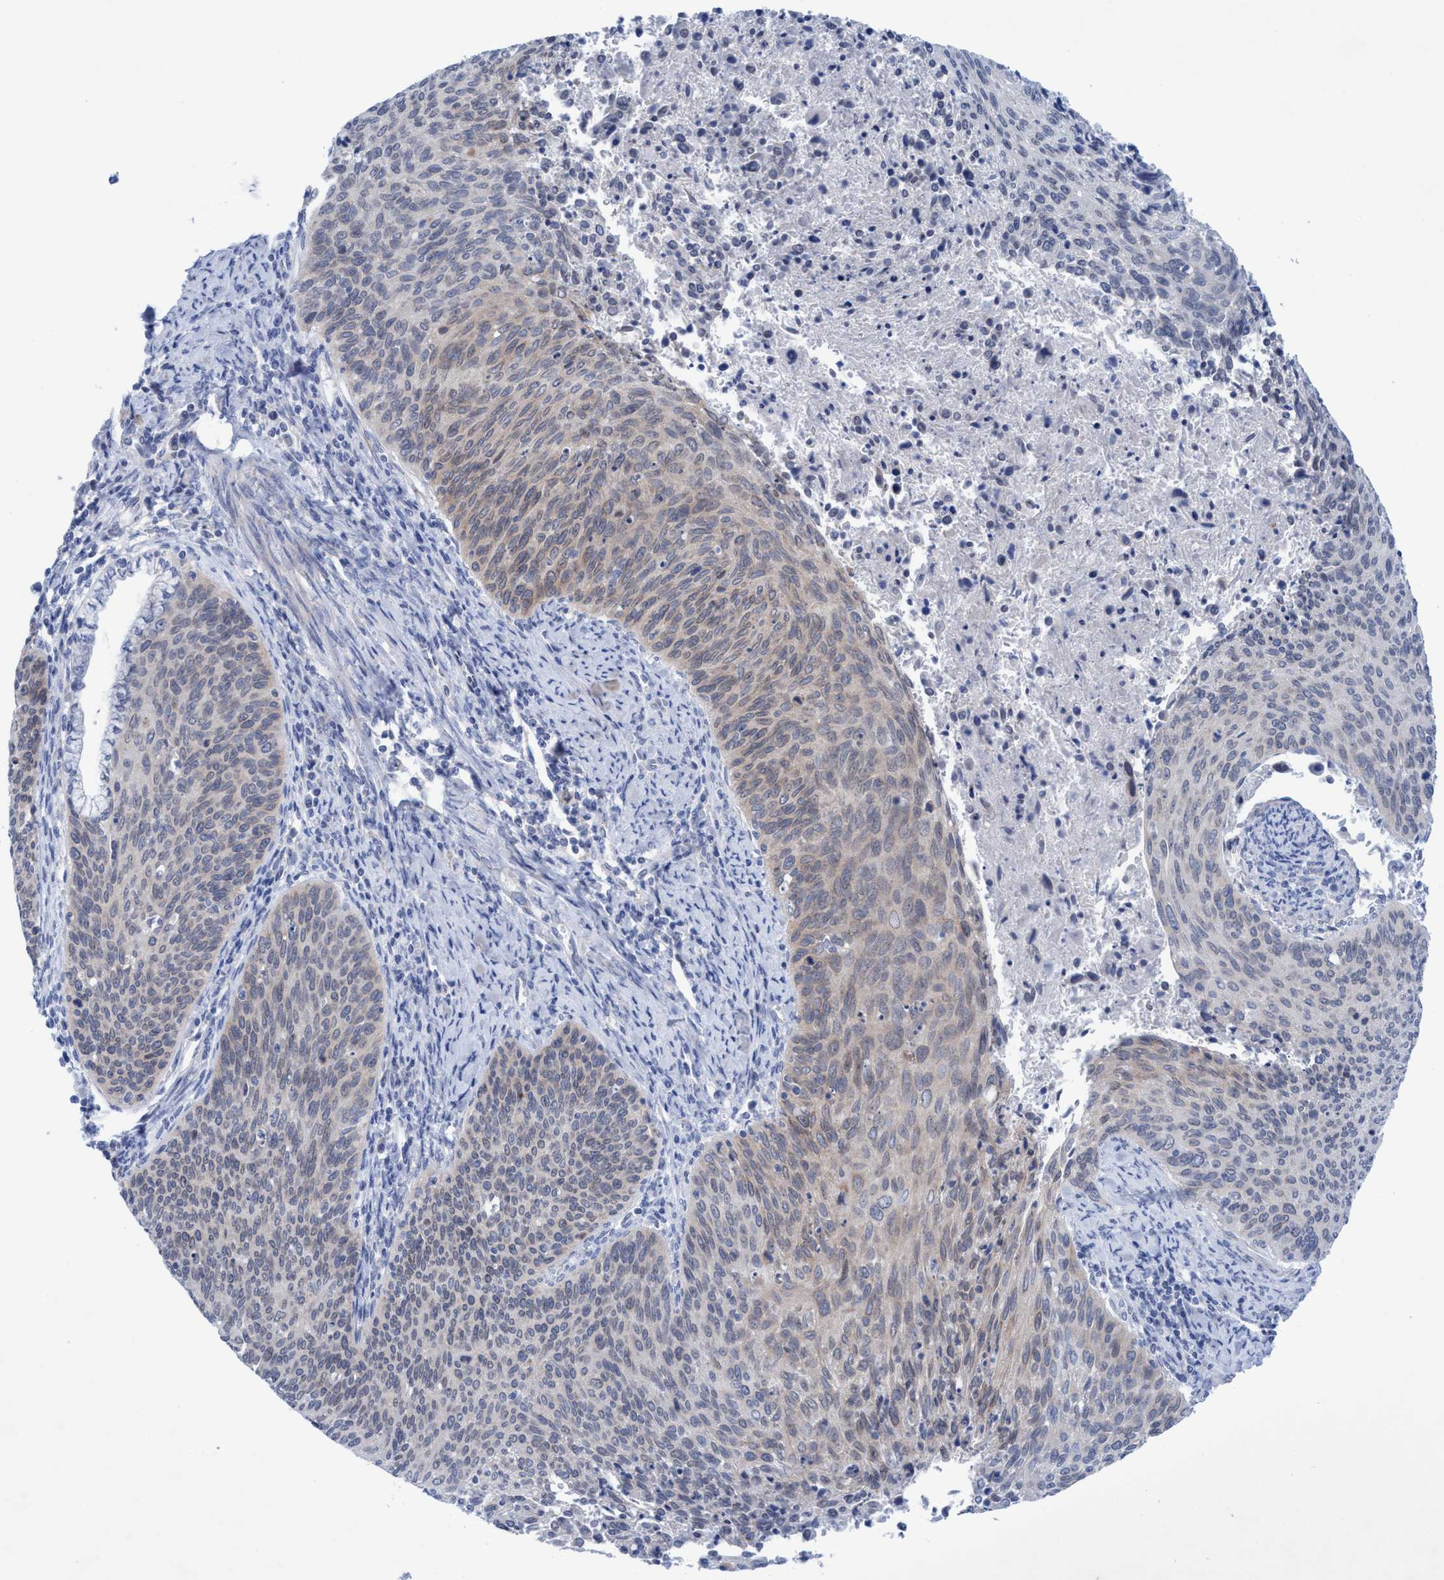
{"staining": {"intensity": "weak", "quantity": "25%-75%", "location": "cytoplasmic/membranous"}, "tissue": "cervical cancer", "cell_type": "Tumor cells", "image_type": "cancer", "snomed": [{"axis": "morphology", "description": "Squamous cell carcinoma, NOS"}, {"axis": "topography", "description": "Cervix"}], "caption": "Brown immunohistochemical staining in human cervical squamous cell carcinoma displays weak cytoplasmic/membranous expression in about 25%-75% of tumor cells.", "gene": "RSAD1", "patient": {"sex": "female", "age": 55}}